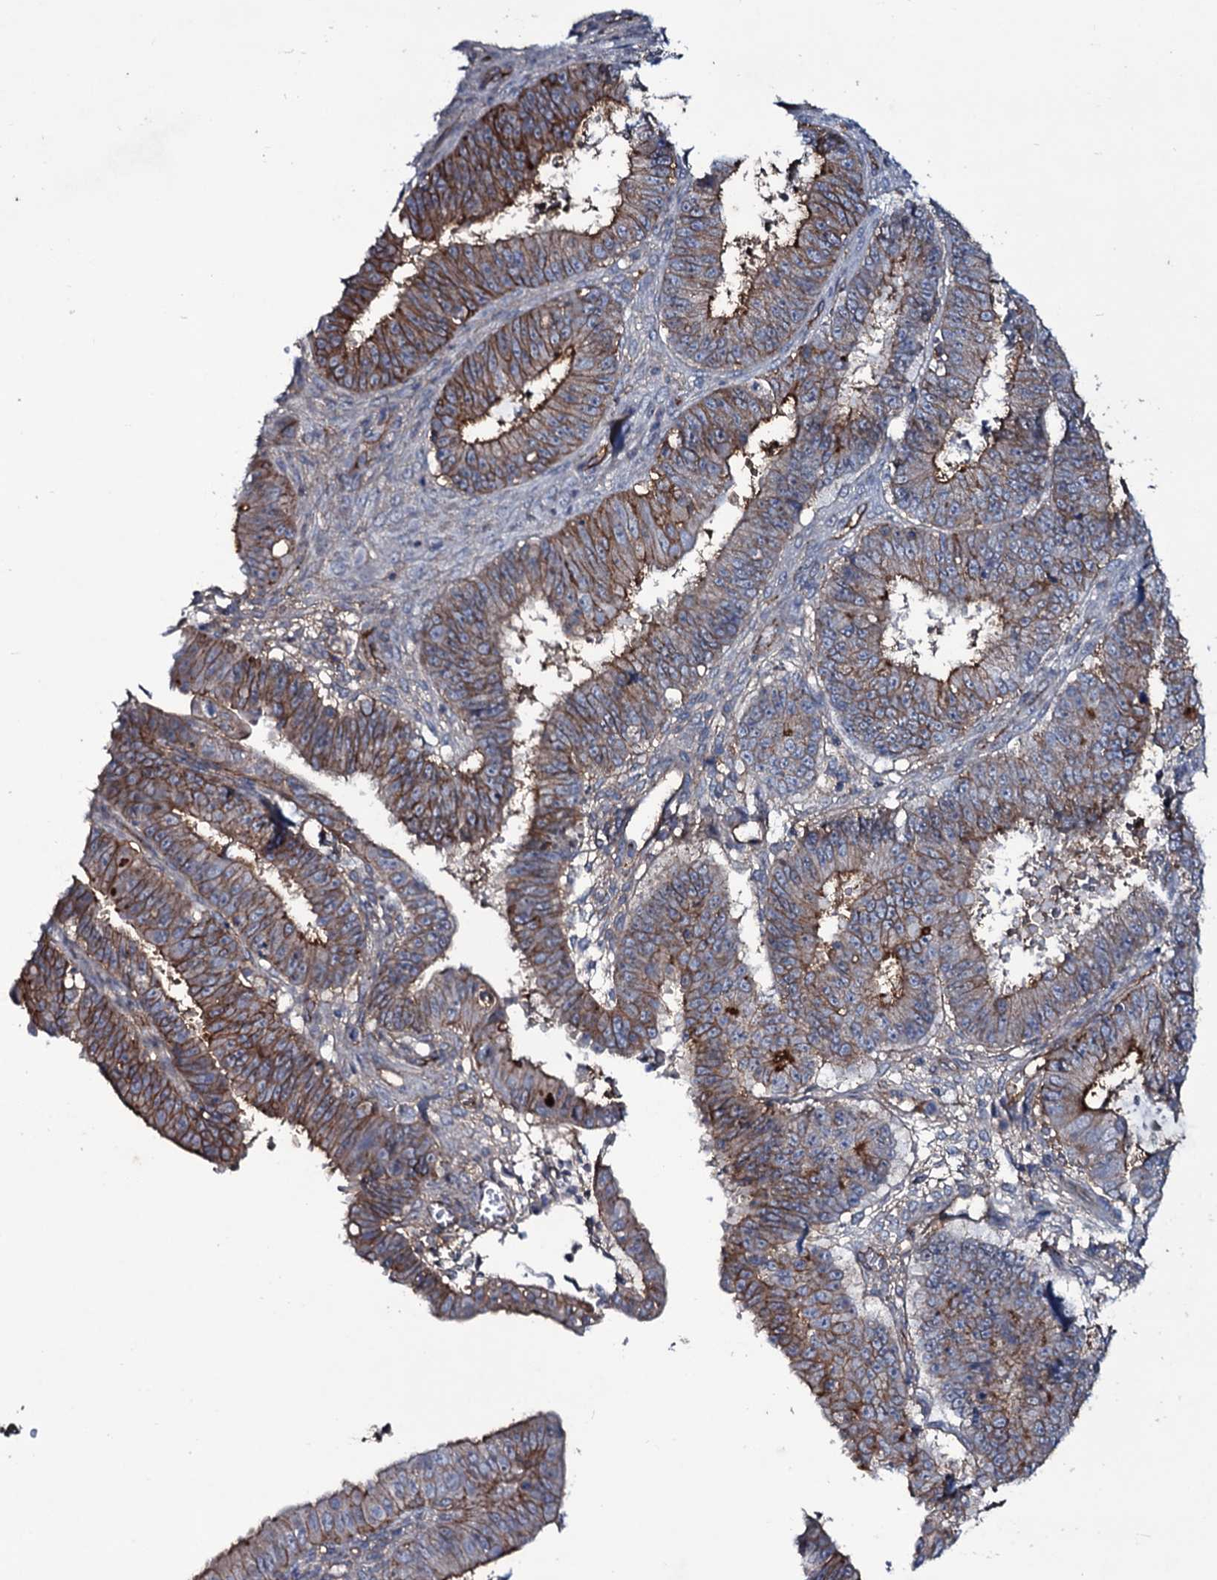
{"staining": {"intensity": "moderate", "quantity": "25%-75%", "location": "cytoplasmic/membranous"}, "tissue": "ovarian cancer", "cell_type": "Tumor cells", "image_type": "cancer", "snomed": [{"axis": "morphology", "description": "Carcinoma, endometroid"}, {"axis": "topography", "description": "Appendix"}, {"axis": "topography", "description": "Ovary"}], "caption": "Ovarian cancer stained with DAB immunohistochemistry (IHC) demonstrates medium levels of moderate cytoplasmic/membranous staining in about 25%-75% of tumor cells.", "gene": "SNAP23", "patient": {"sex": "female", "age": 42}}